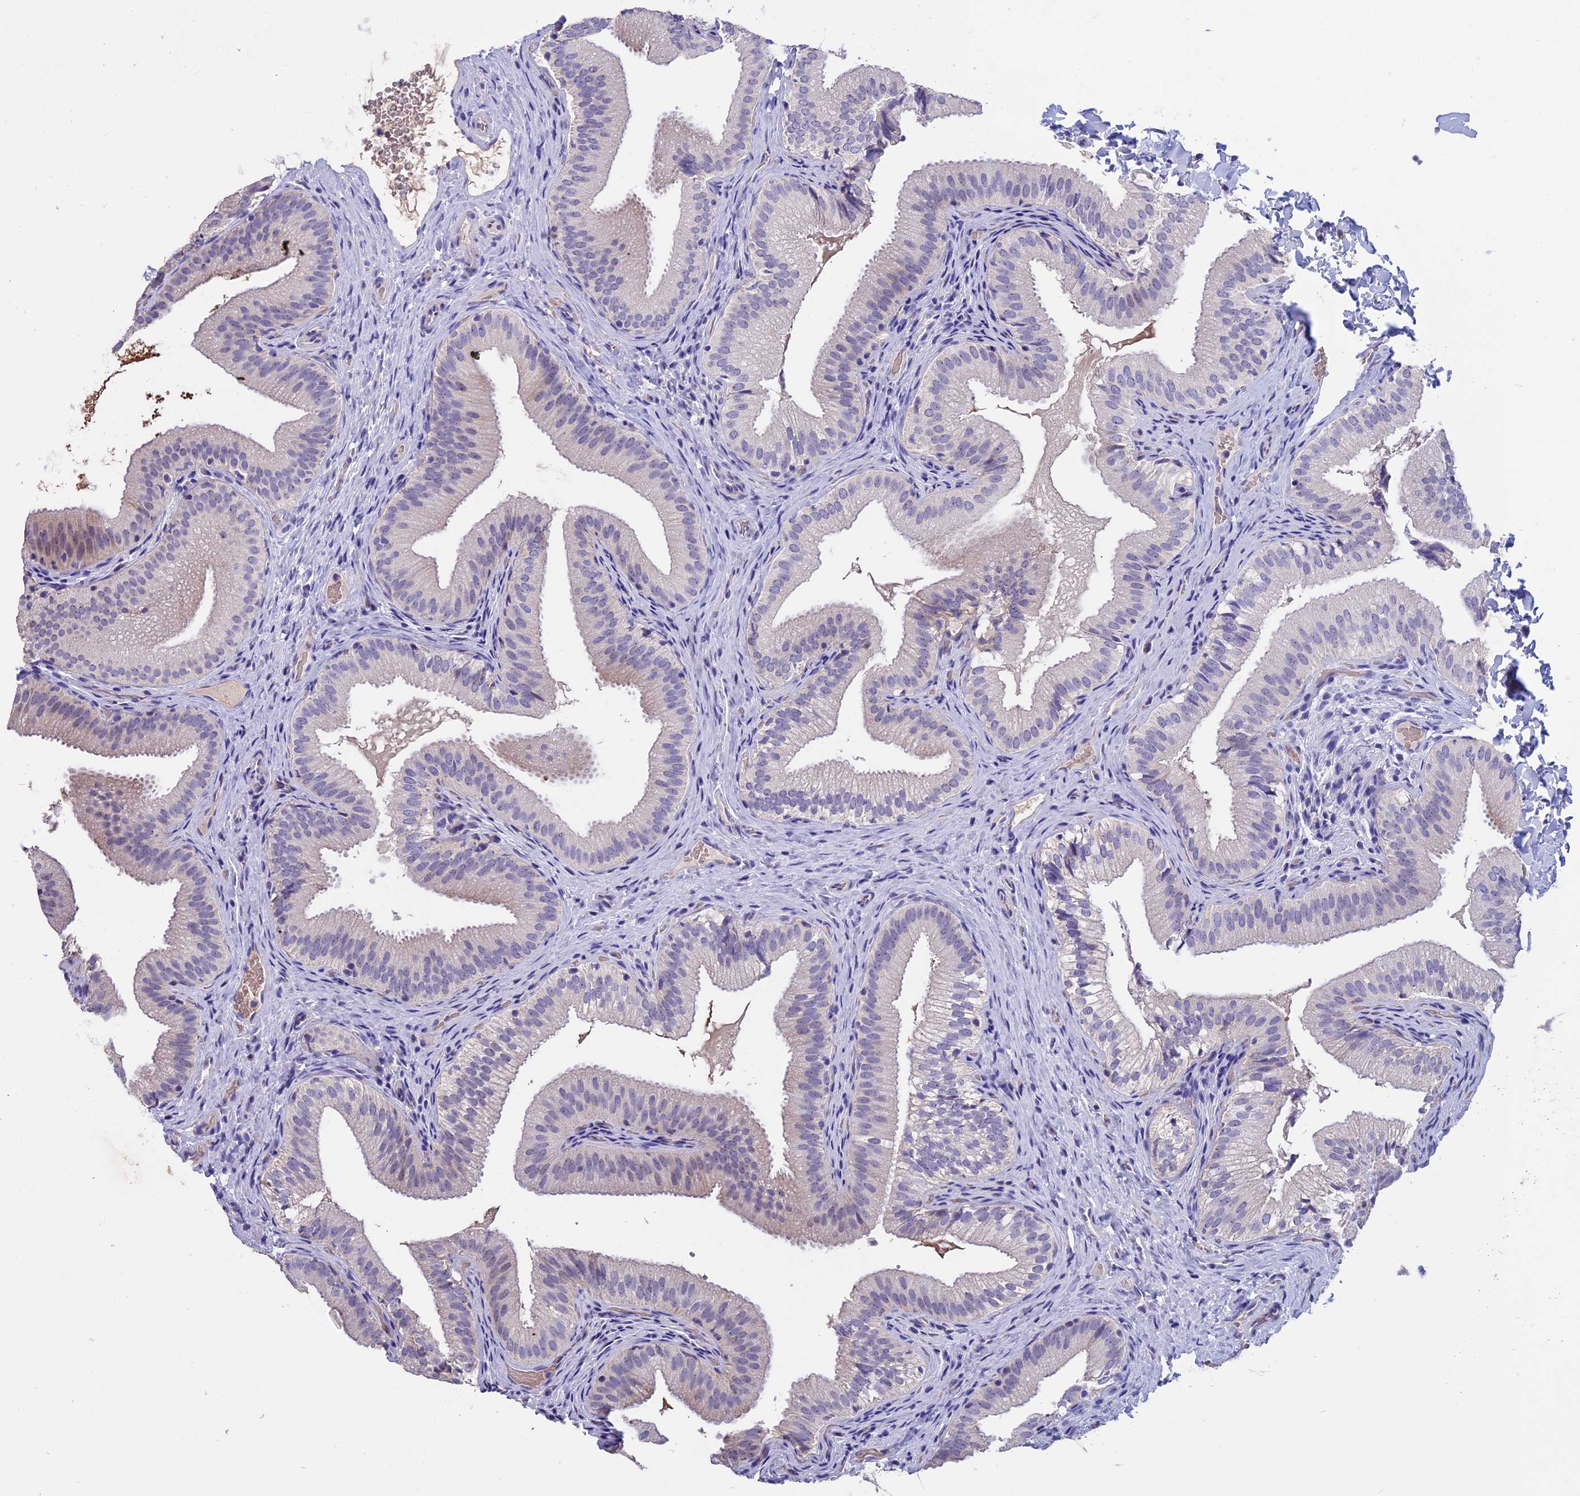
{"staining": {"intensity": "negative", "quantity": "none", "location": "none"}, "tissue": "gallbladder", "cell_type": "Glandular cells", "image_type": "normal", "snomed": [{"axis": "morphology", "description": "Normal tissue, NOS"}, {"axis": "topography", "description": "Gallbladder"}], "caption": "Human gallbladder stained for a protein using immunohistochemistry (IHC) shows no staining in glandular cells.", "gene": "KNOP1", "patient": {"sex": "female", "age": 30}}